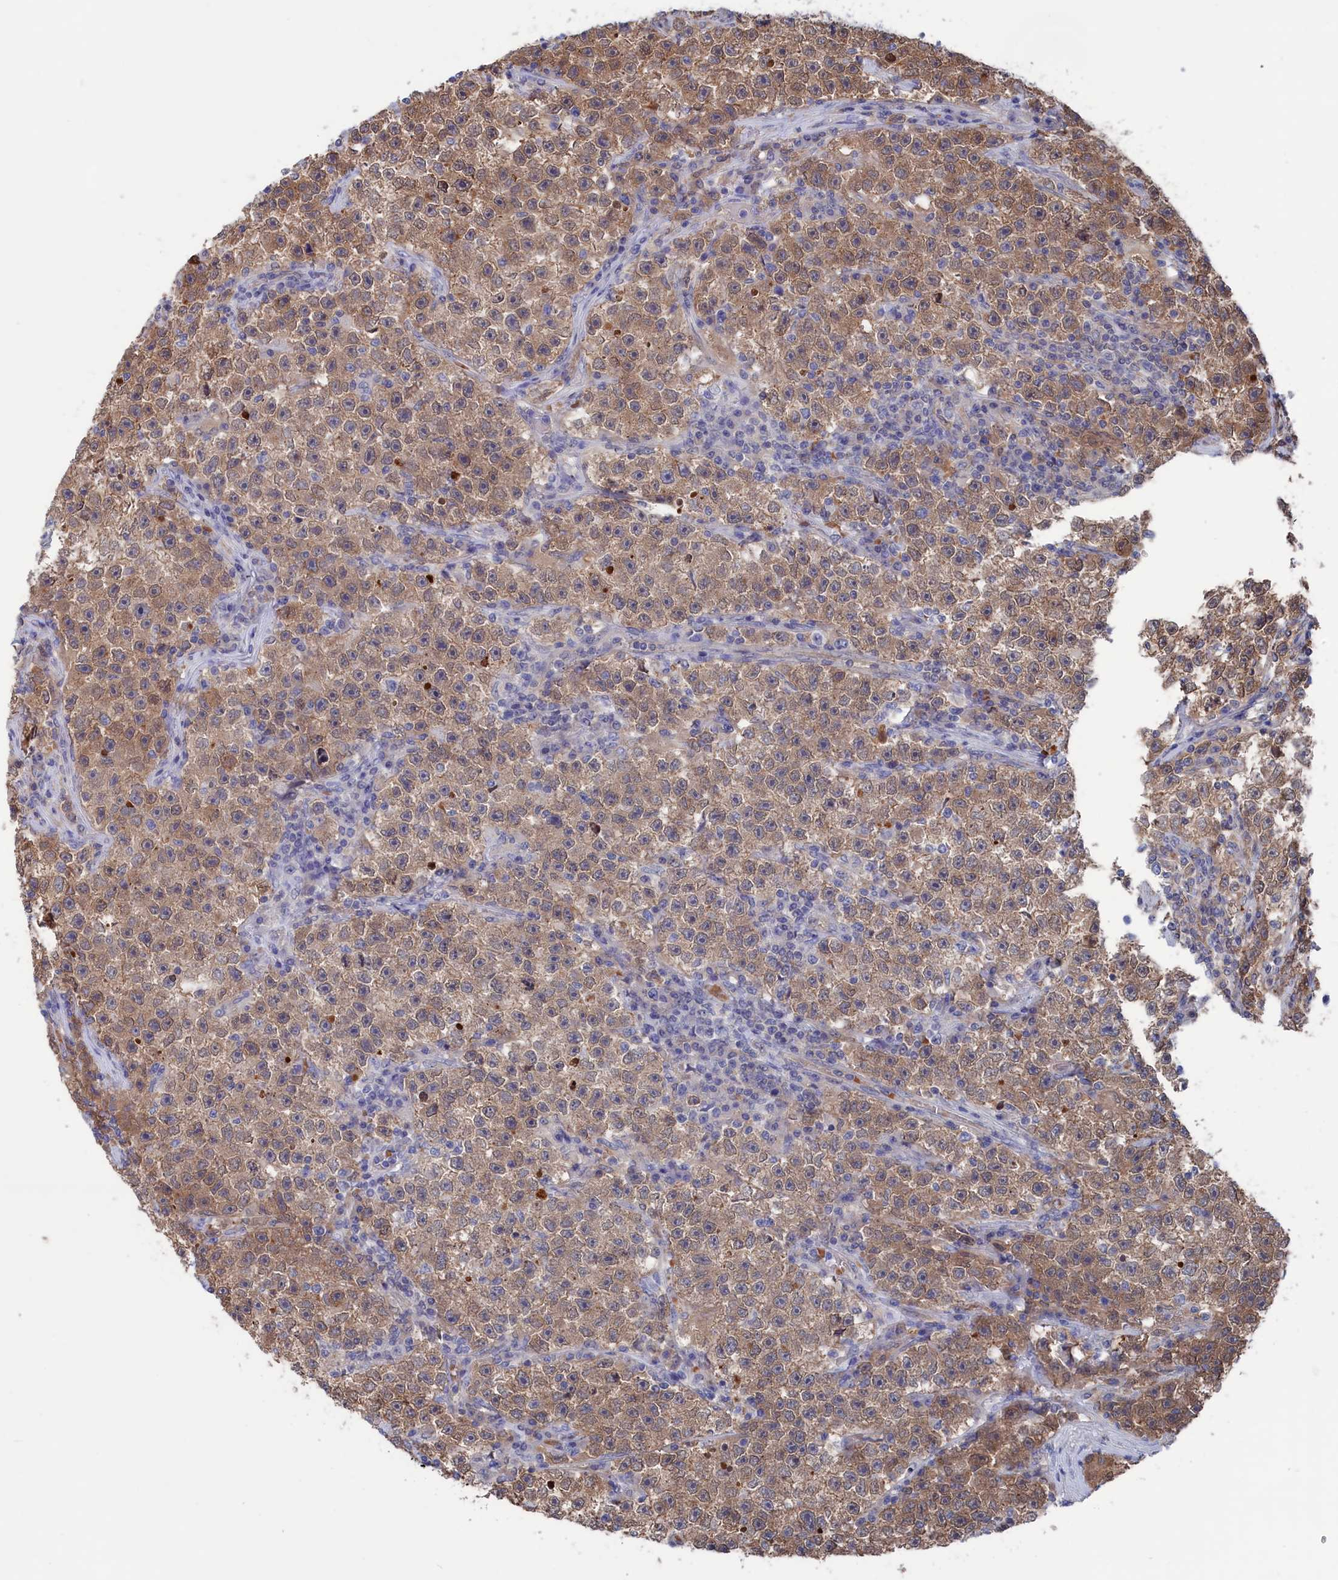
{"staining": {"intensity": "weak", "quantity": ">75%", "location": "cytoplasmic/membranous"}, "tissue": "testis cancer", "cell_type": "Tumor cells", "image_type": "cancer", "snomed": [{"axis": "morphology", "description": "Seminoma, NOS"}, {"axis": "topography", "description": "Testis"}], "caption": "This is a photomicrograph of immunohistochemistry (IHC) staining of testis seminoma, which shows weak staining in the cytoplasmic/membranous of tumor cells.", "gene": "NUTF2", "patient": {"sex": "male", "age": 22}}